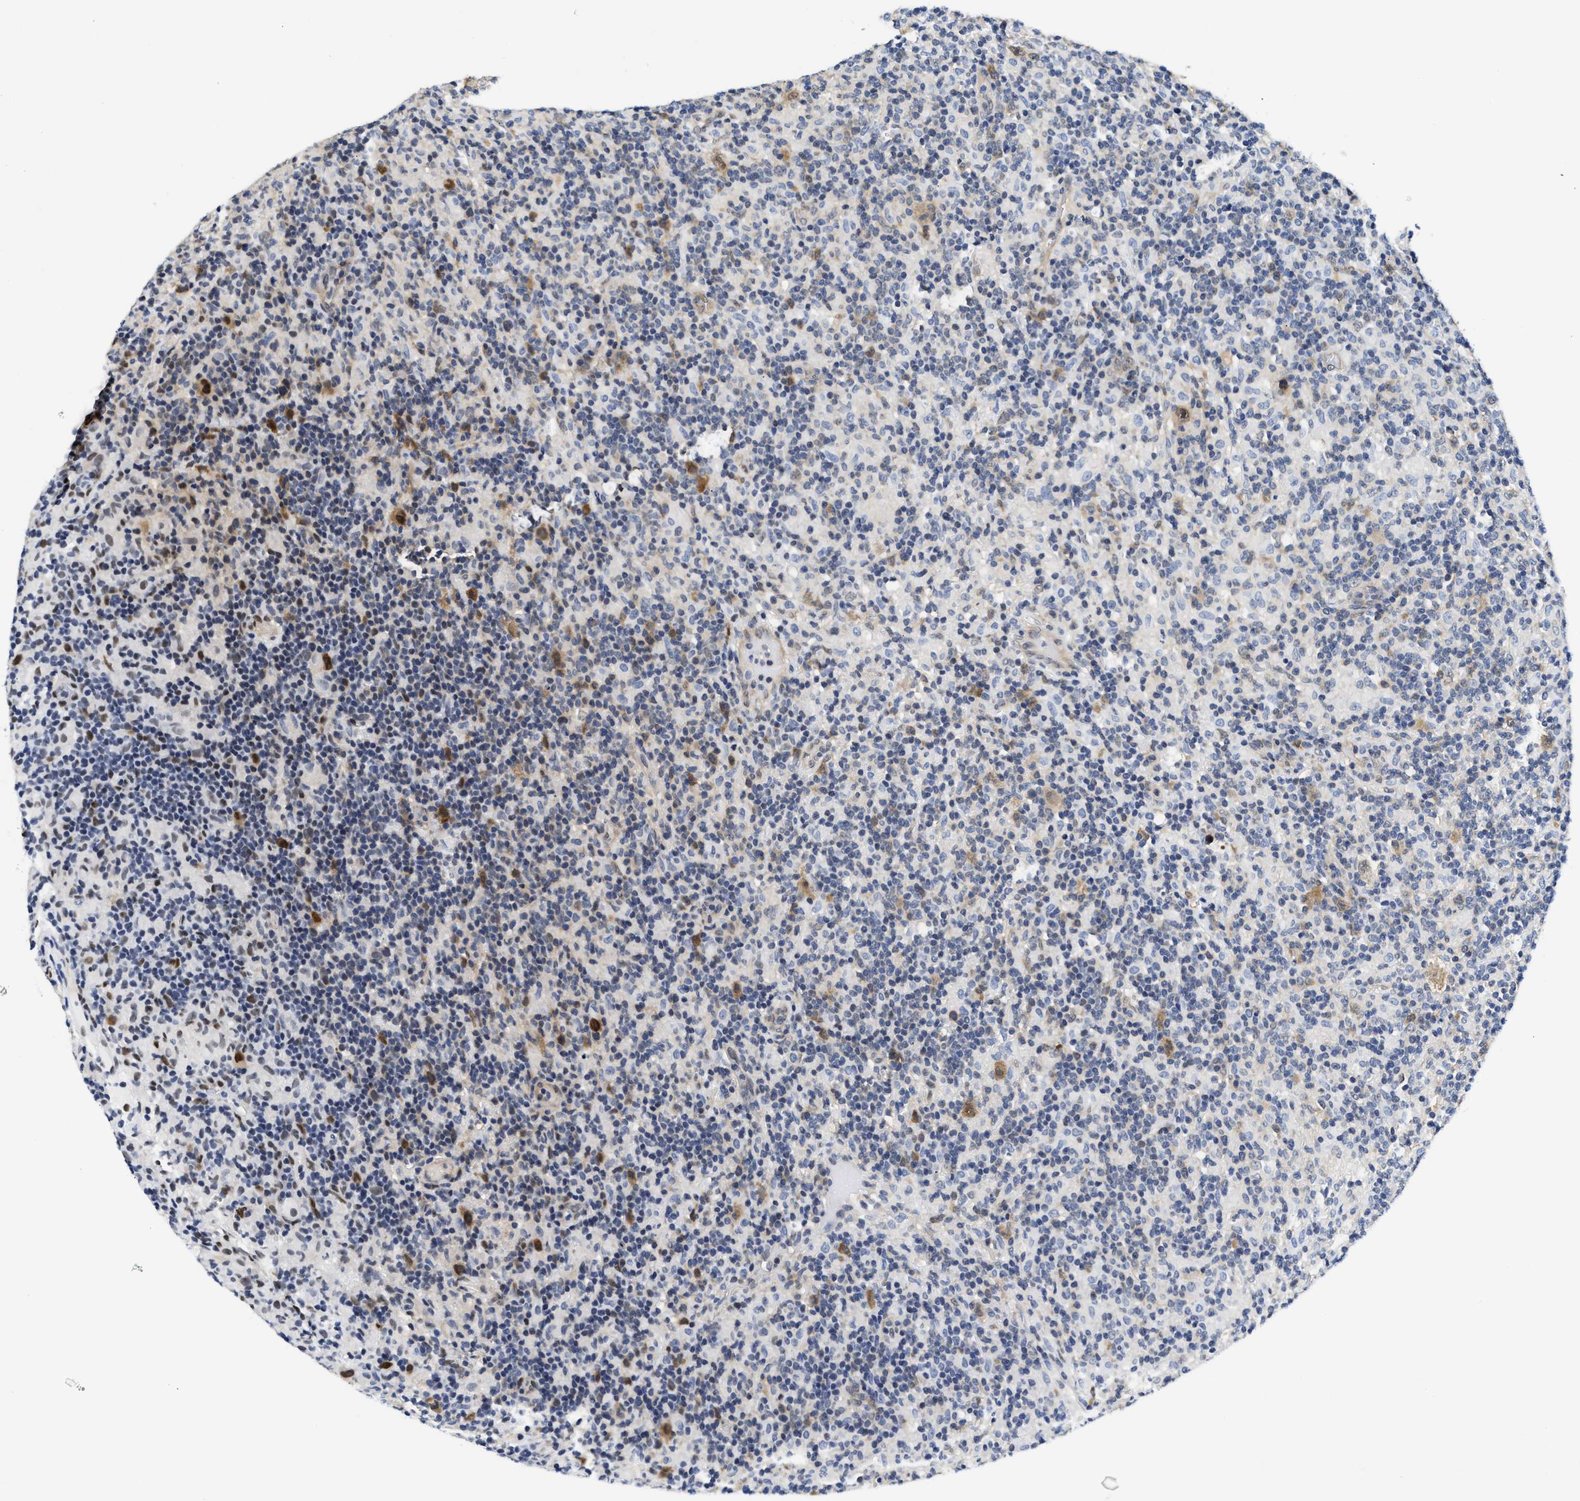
{"staining": {"intensity": "moderate", "quantity": "25%-75%", "location": "cytoplasmic/membranous"}, "tissue": "lymphoma", "cell_type": "Tumor cells", "image_type": "cancer", "snomed": [{"axis": "morphology", "description": "Hodgkin's disease, NOS"}, {"axis": "topography", "description": "Lymph node"}], "caption": "The micrograph displays staining of Hodgkin's disease, revealing moderate cytoplasmic/membranous protein positivity (brown color) within tumor cells.", "gene": "XPO5", "patient": {"sex": "male", "age": 70}}